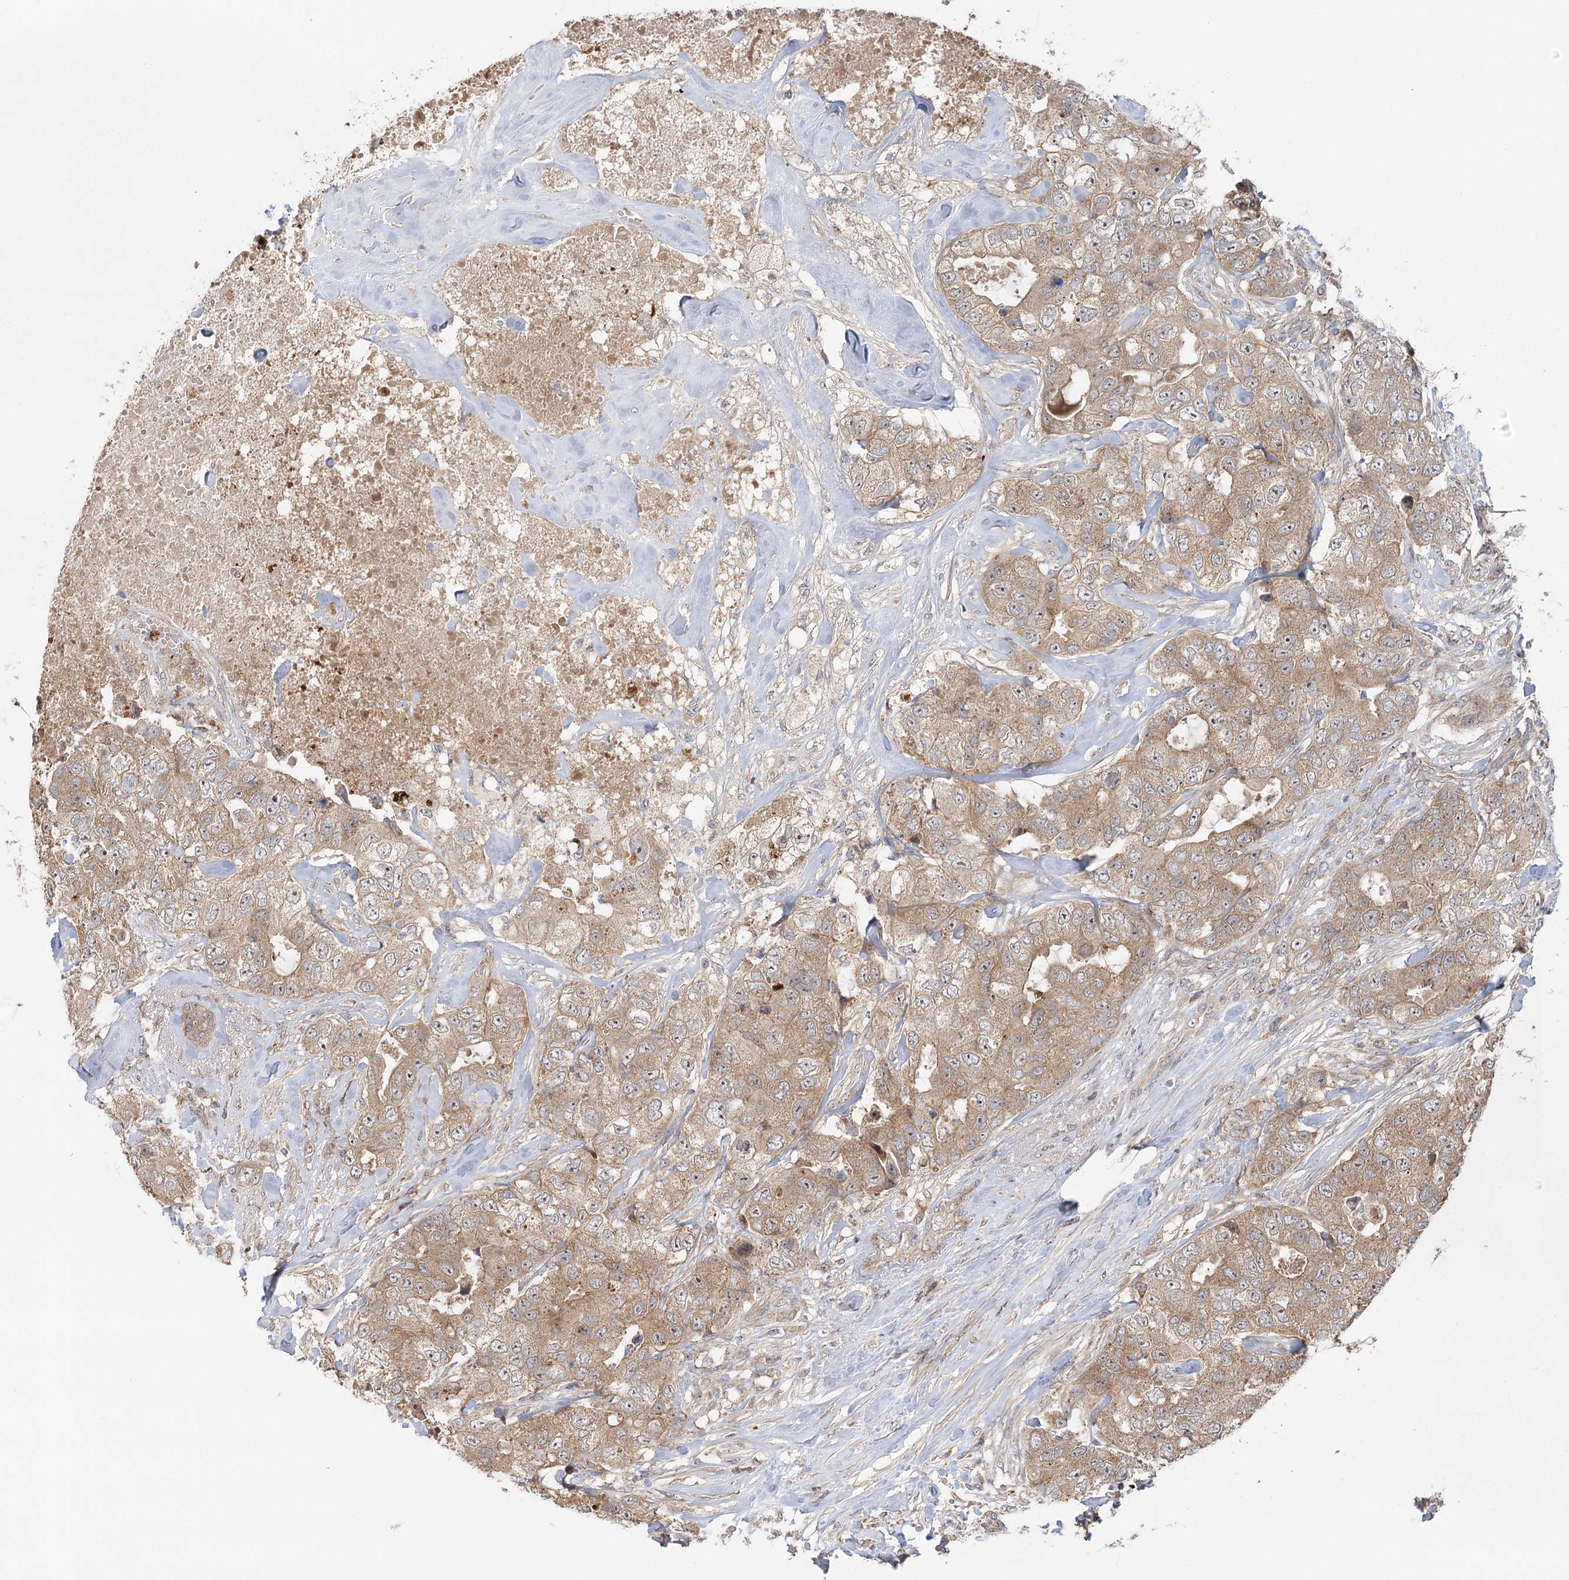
{"staining": {"intensity": "moderate", "quantity": ">75%", "location": "cytoplasmic/membranous,nuclear"}, "tissue": "breast cancer", "cell_type": "Tumor cells", "image_type": "cancer", "snomed": [{"axis": "morphology", "description": "Duct carcinoma"}, {"axis": "topography", "description": "Breast"}], "caption": "Immunohistochemistry (IHC) staining of breast cancer, which exhibits medium levels of moderate cytoplasmic/membranous and nuclear staining in about >75% of tumor cells indicating moderate cytoplasmic/membranous and nuclear protein staining. The staining was performed using DAB (3,3'-diaminobenzidine) (brown) for protein detection and nuclei were counterstained in hematoxylin (blue).", "gene": "RAPGEF6", "patient": {"sex": "female", "age": 62}}